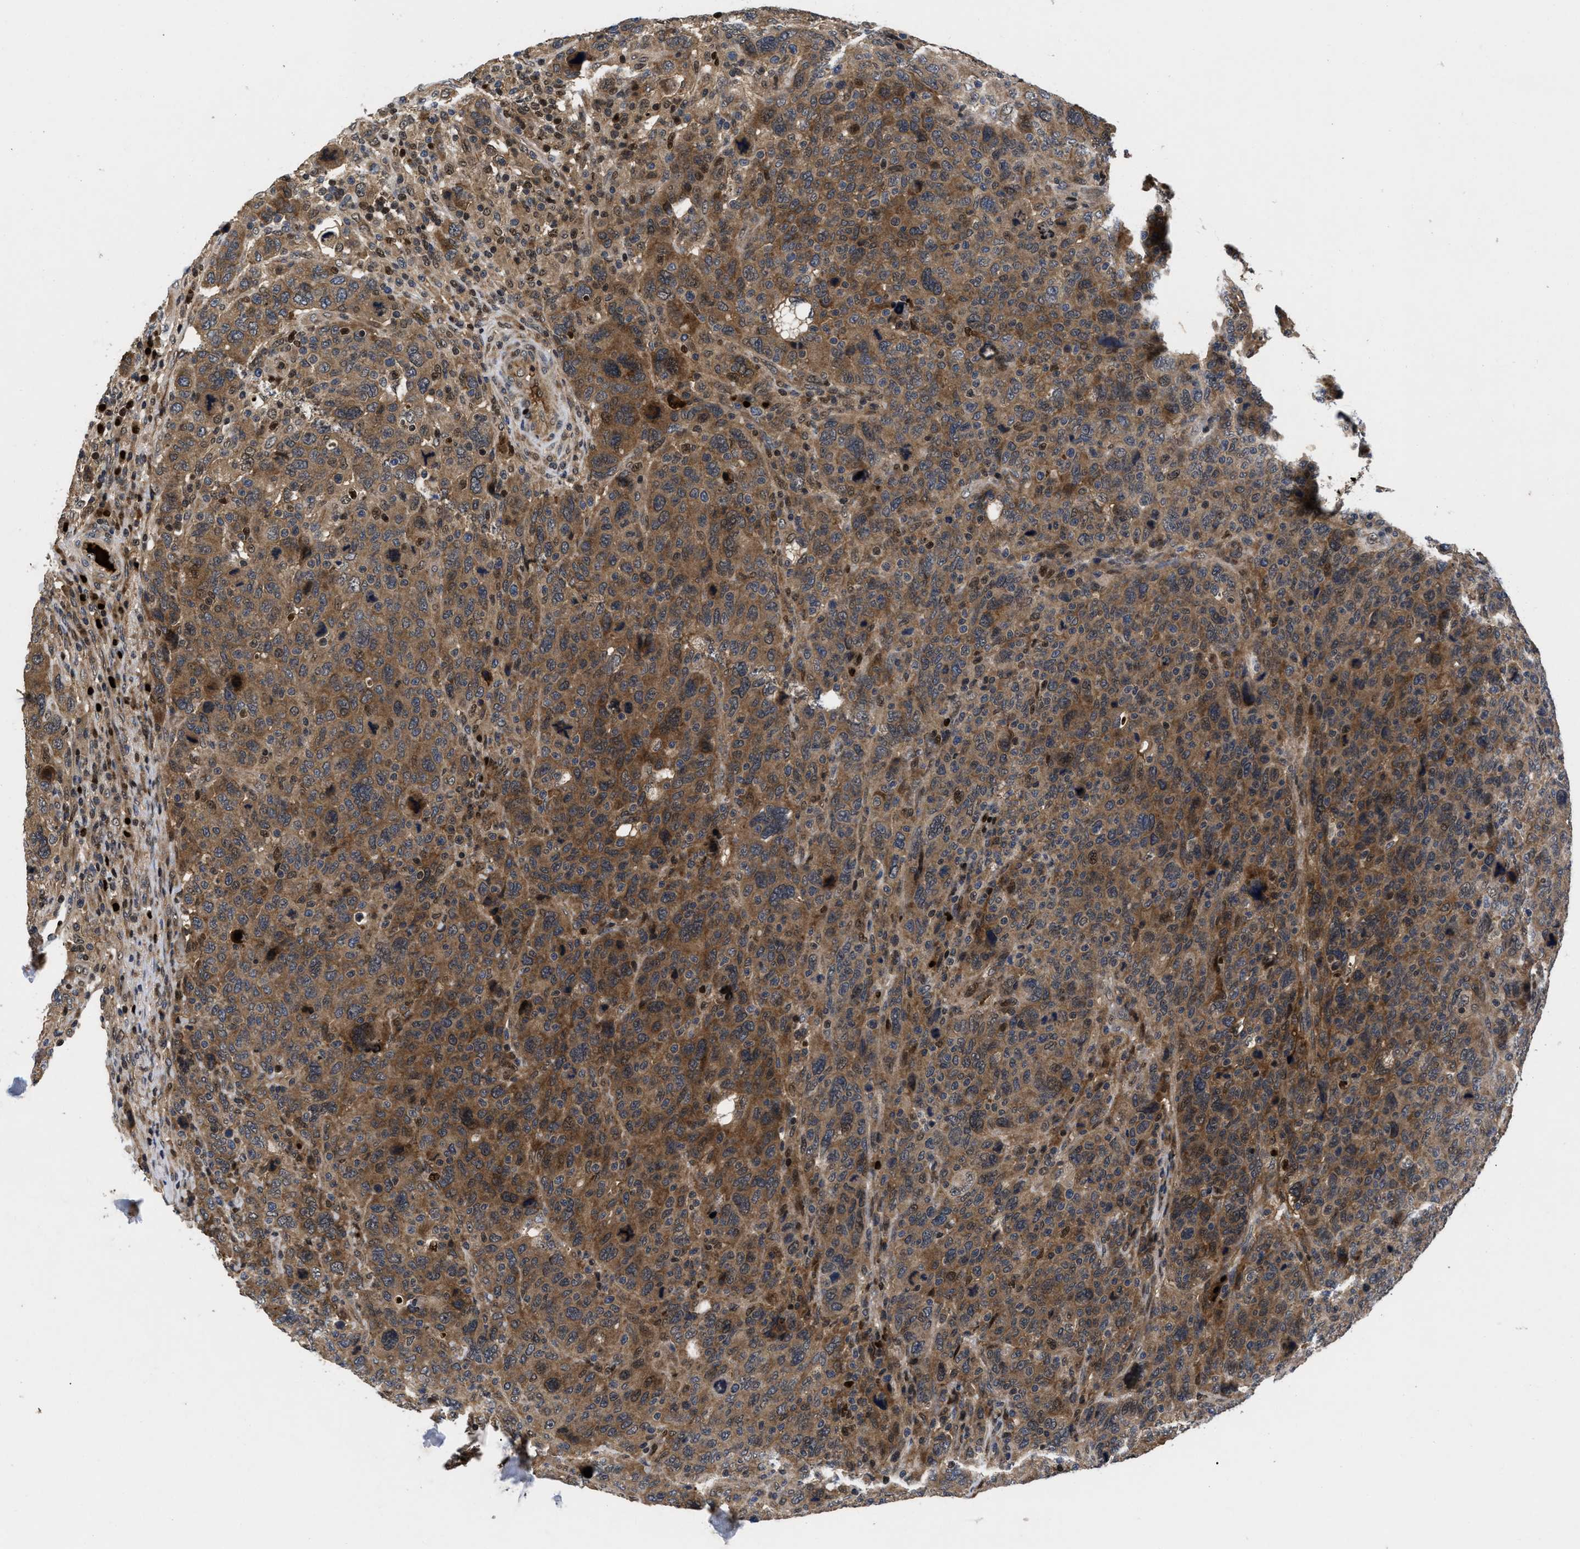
{"staining": {"intensity": "moderate", "quantity": ">75%", "location": "cytoplasmic/membranous,nuclear"}, "tissue": "breast cancer", "cell_type": "Tumor cells", "image_type": "cancer", "snomed": [{"axis": "morphology", "description": "Duct carcinoma"}, {"axis": "topography", "description": "Breast"}], "caption": "DAB (3,3'-diaminobenzidine) immunohistochemical staining of human breast intraductal carcinoma displays moderate cytoplasmic/membranous and nuclear protein staining in approximately >75% of tumor cells.", "gene": "FAM200A", "patient": {"sex": "female", "age": 37}}